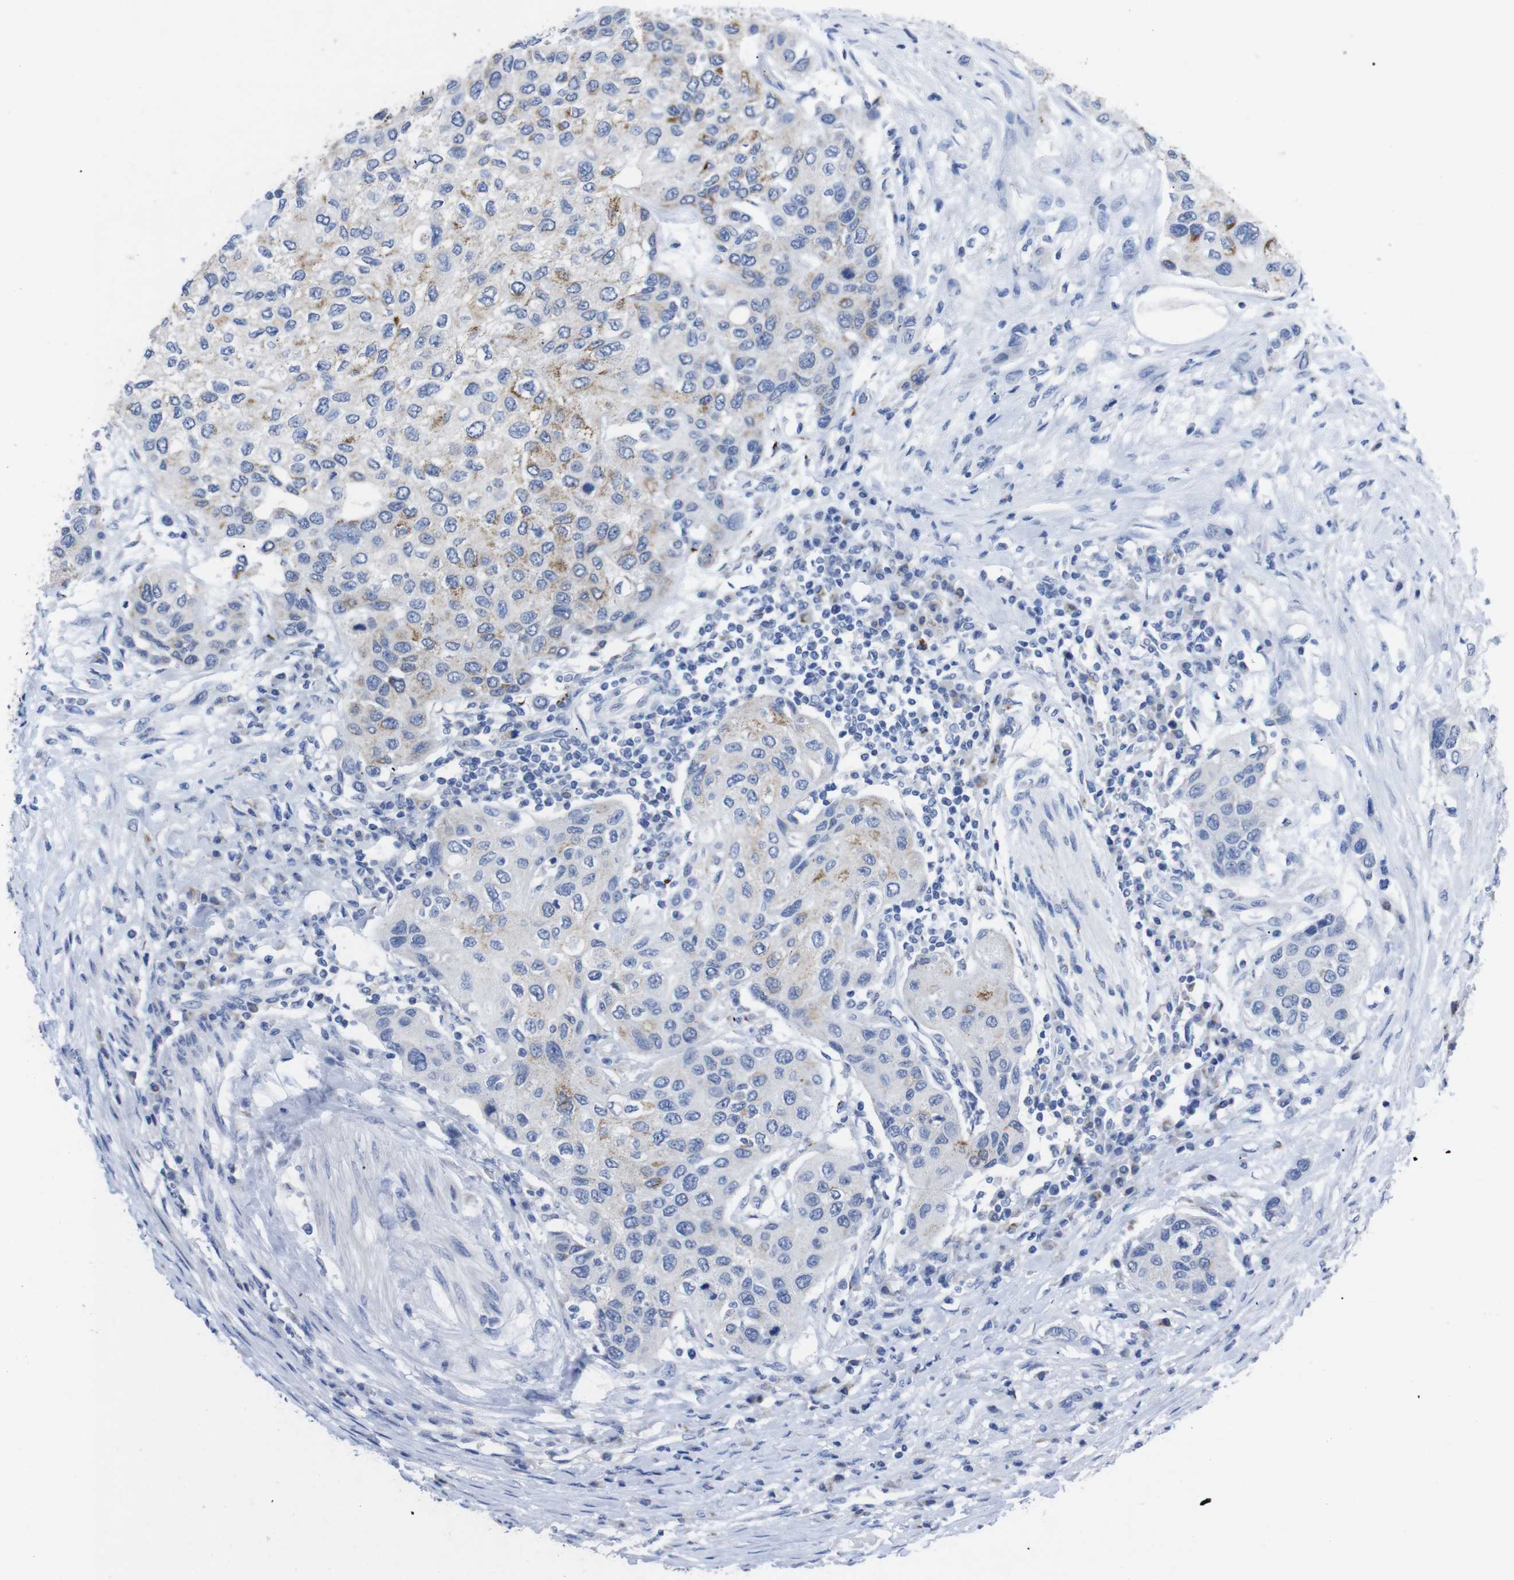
{"staining": {"intensity": "weak", "quantity": "<25%", "location": "cytoplasmic/membranous"}, "tissue": "urothelial cancer", "cell_type": "Tumor cells", "image_type": "cancer", "snomed": [{"axis": "morphology", "description": "Urothelial carcinoma, High grade"}, {"axis": "topography", "description": "Urinary bladder"}], "caption": "This is an IHC histopathology image of urothelial carcinoma (high-grade). There is no expression in tumor cells.", "gene": "GJB2", "patient": {"sex": "female", "age": 56}}